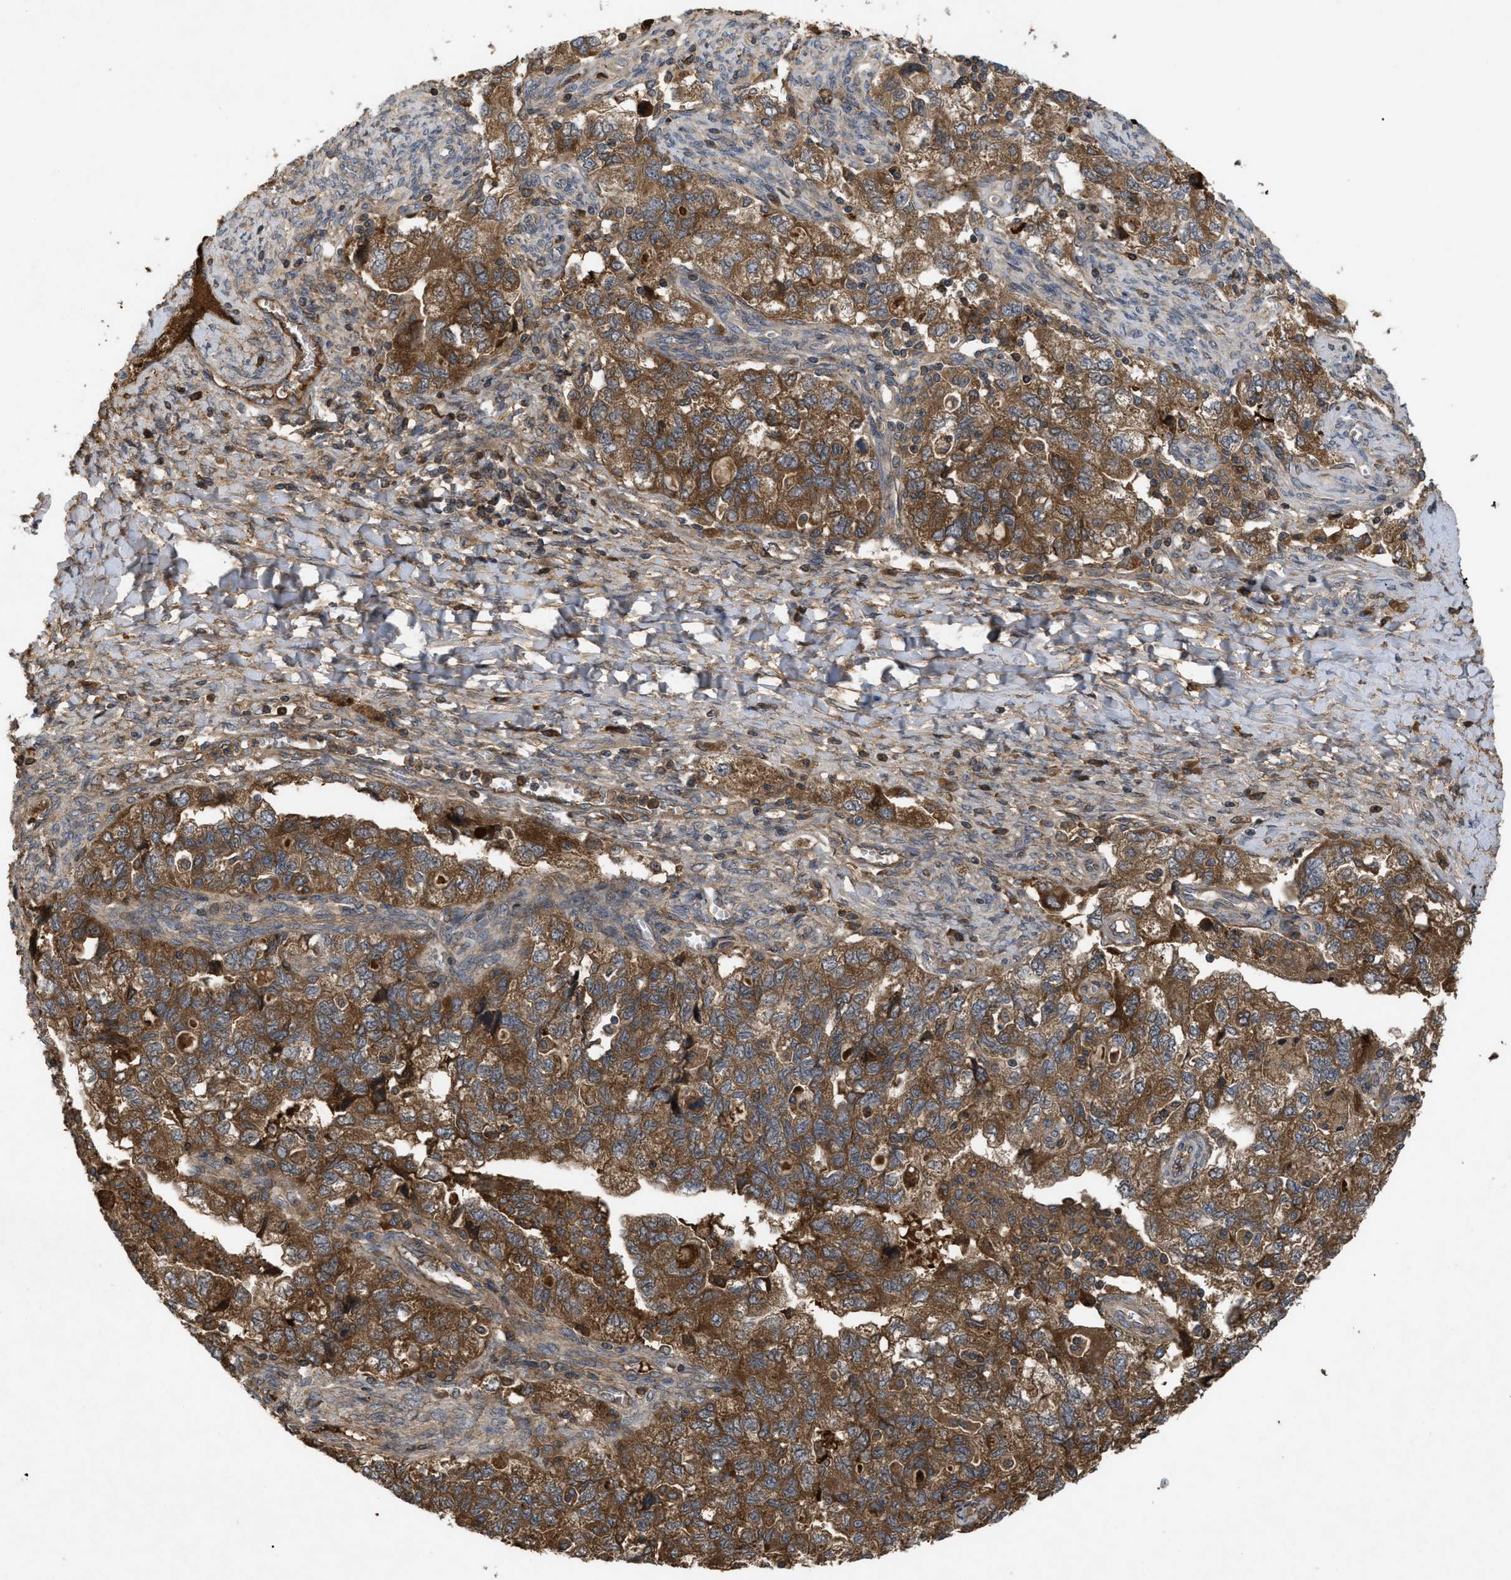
{"staining": {"intensity": "strong", "quantity": ">75%", "location": "cytoplasmic/membranous"}, "tissue": "ovarian cancer", "cell_type": "Tumor cells", "image_type": "cancer", "snomed": [{"axis": "morphology", "description": "Carcinoma, NOS"}, {"axis": "morphology", "description": "Cystadenocarcinoma, serous, NOS"}, {"axis": "topography", "description": "Ovary"}], "caption": "About >75% of tumor cells in ovarian cancer (carcinoma) exhibit strong cytoplasmic/membranous protein staining as visualized by brown immunohistochemical staining.", "gene": "RAB2A", "patient": {"sex": "female", "age": 69}}